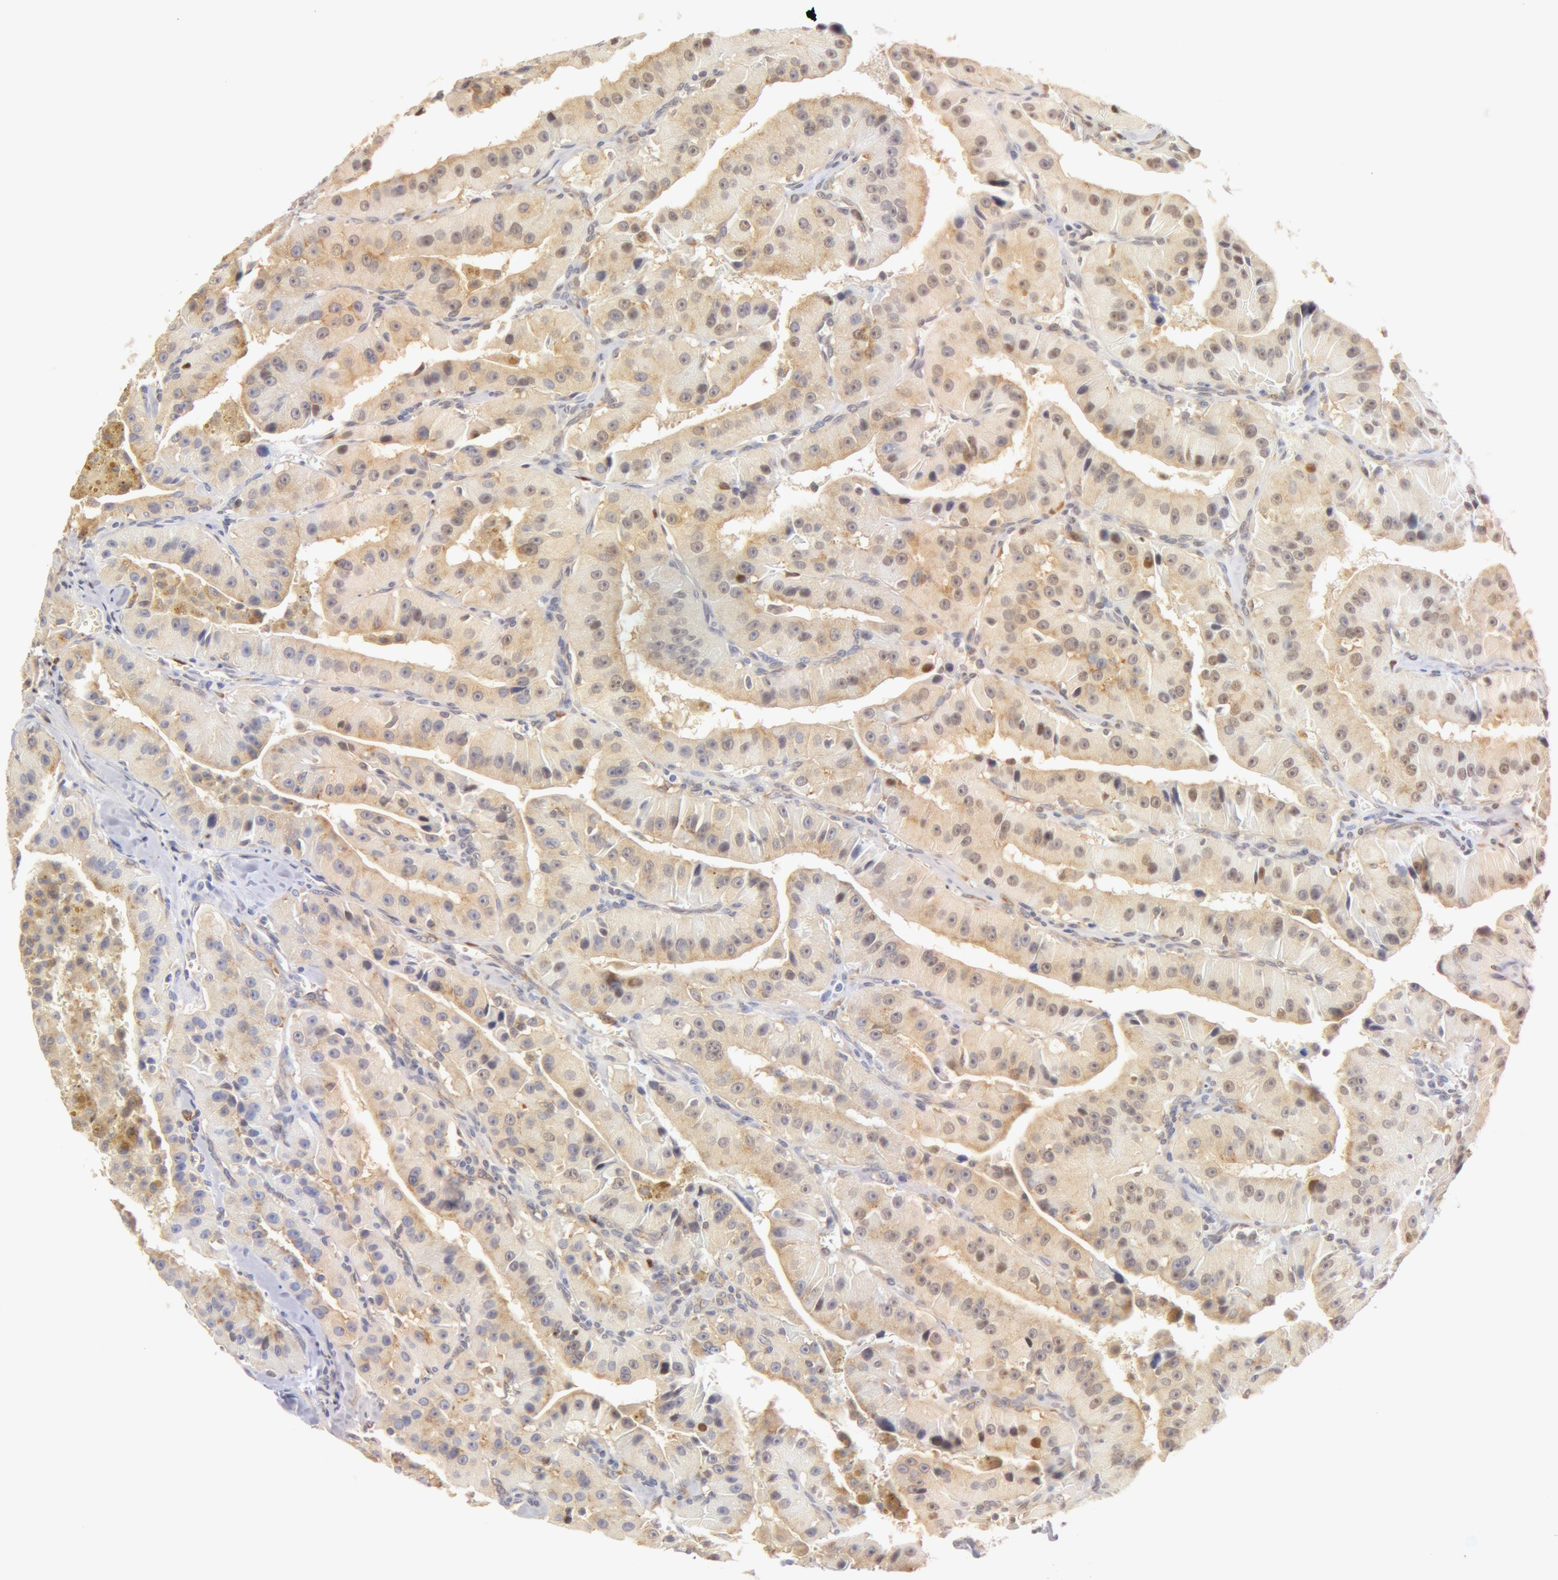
{"staining": {"intensity": "negative", "quantity": "none", "location": "none"}, "tissue": "thyroid cancer", "cell_type": "Tumor cells", "image_type": "cancer", "snomed": [{"axis": "morphology", "description": "Carcinoma, NOS"}, {"axis": "topography", "description": "Thyroid gland"}], "caption": "A photomicrograph of human thyroid carcinoma is negative for staining in tumor cells. Brightfield microscopy of IHC stained with DAB (brown) and hematoxylin (blue), captured at high magnification.", "gene": "DDX3Y", "patient": {"sex": "male", "age": 76}}